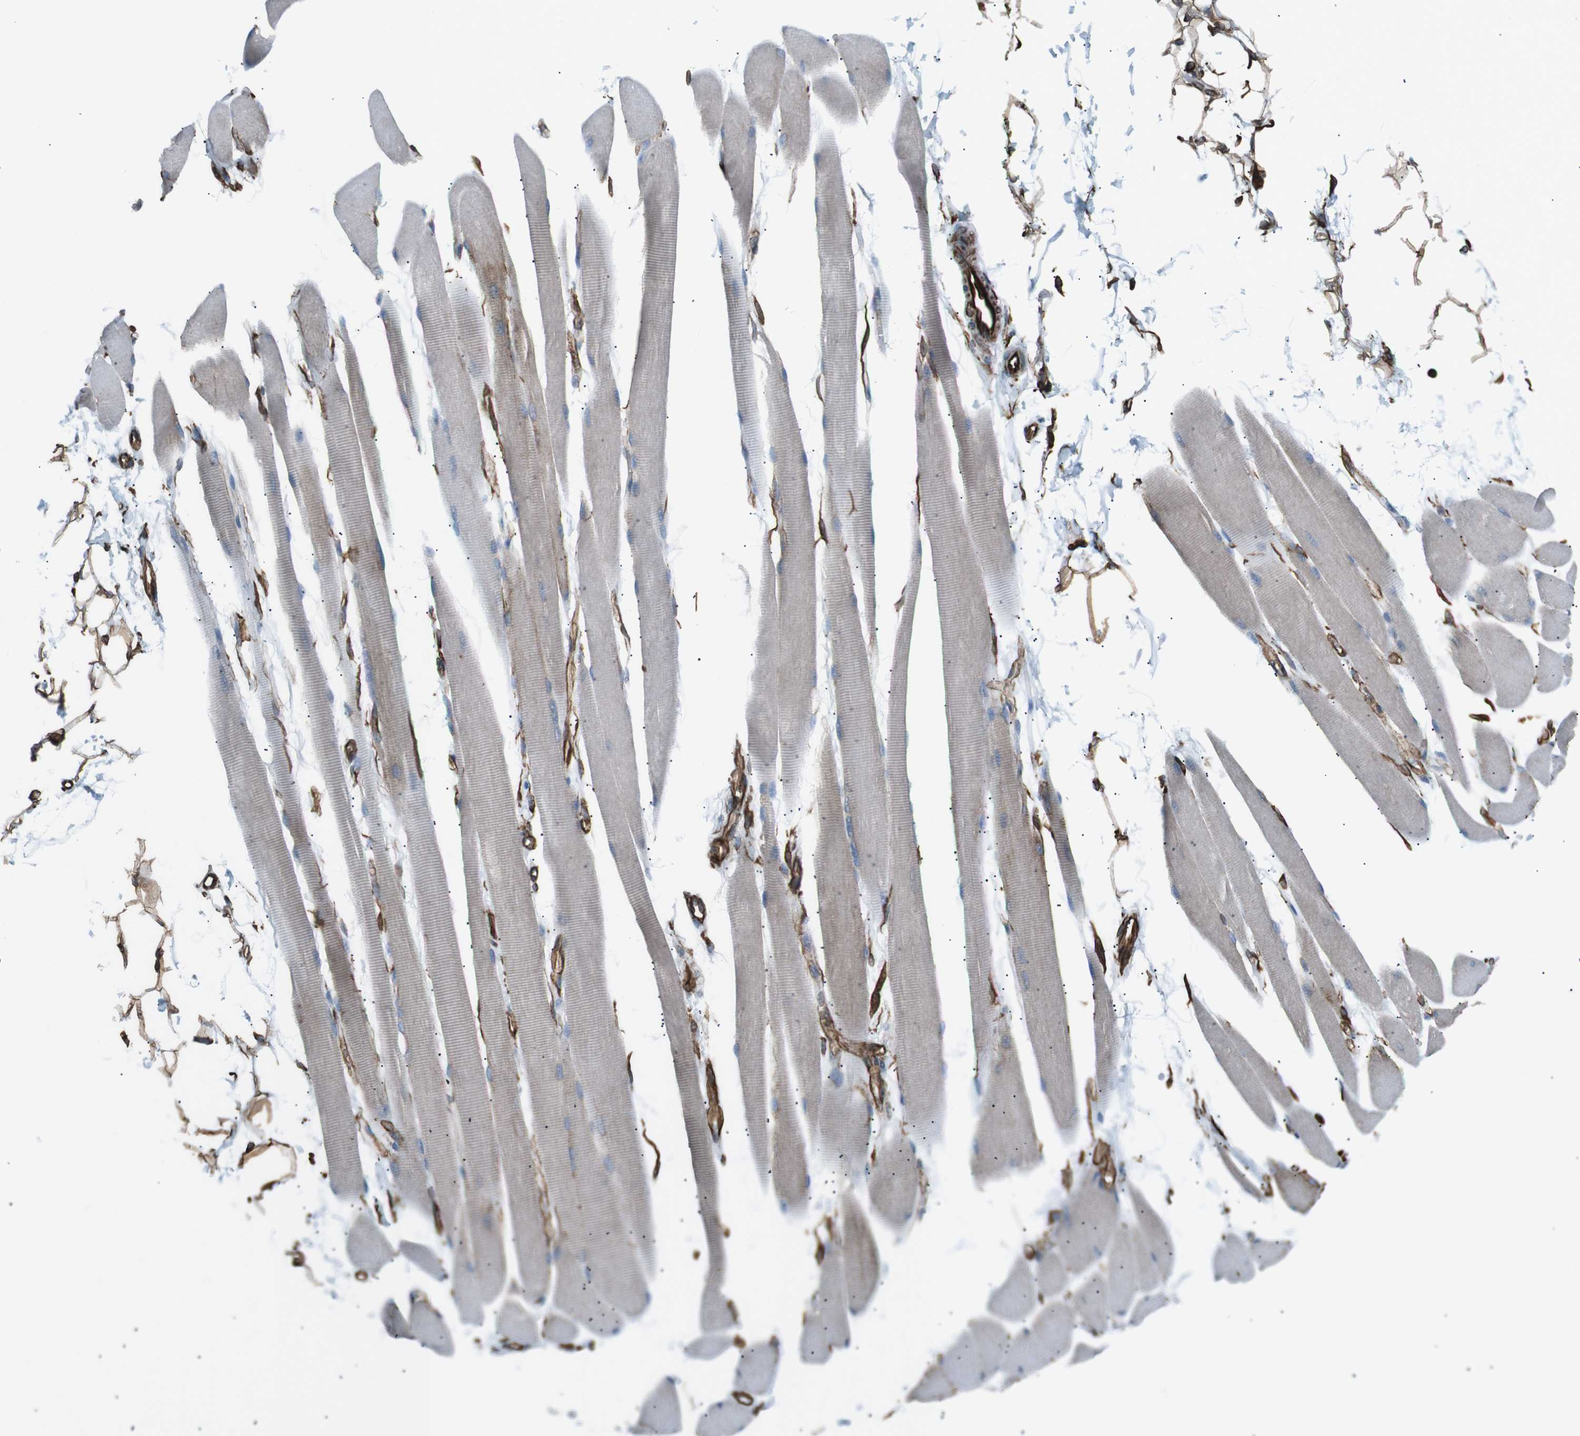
{"staining": {"intensity": "negative", "quantity": "none", "location": "none"}, "tissue": "skeletal muscle", "cell_type": "Myocytes", "image_type": "normal", "snomed": [{"axis": "morphology", "description": "Normal tissue, NOS"}, {"axis": "topography", "description": "Skeletal muscle"}, {"axis": "topography", "description": "Oral tissue"}, {"axis": "topography", "description": "Peripheral nerve tissue"}], "caption": "This histopathology image is of unremarkable skeletal muscle stained with IHC to label a protein in brown with the nuclei are counter-stained blue. There is no positivity in myocytes.", "gene": "ZDHHC6", "patient": {"sex": "female", "age": 84}}